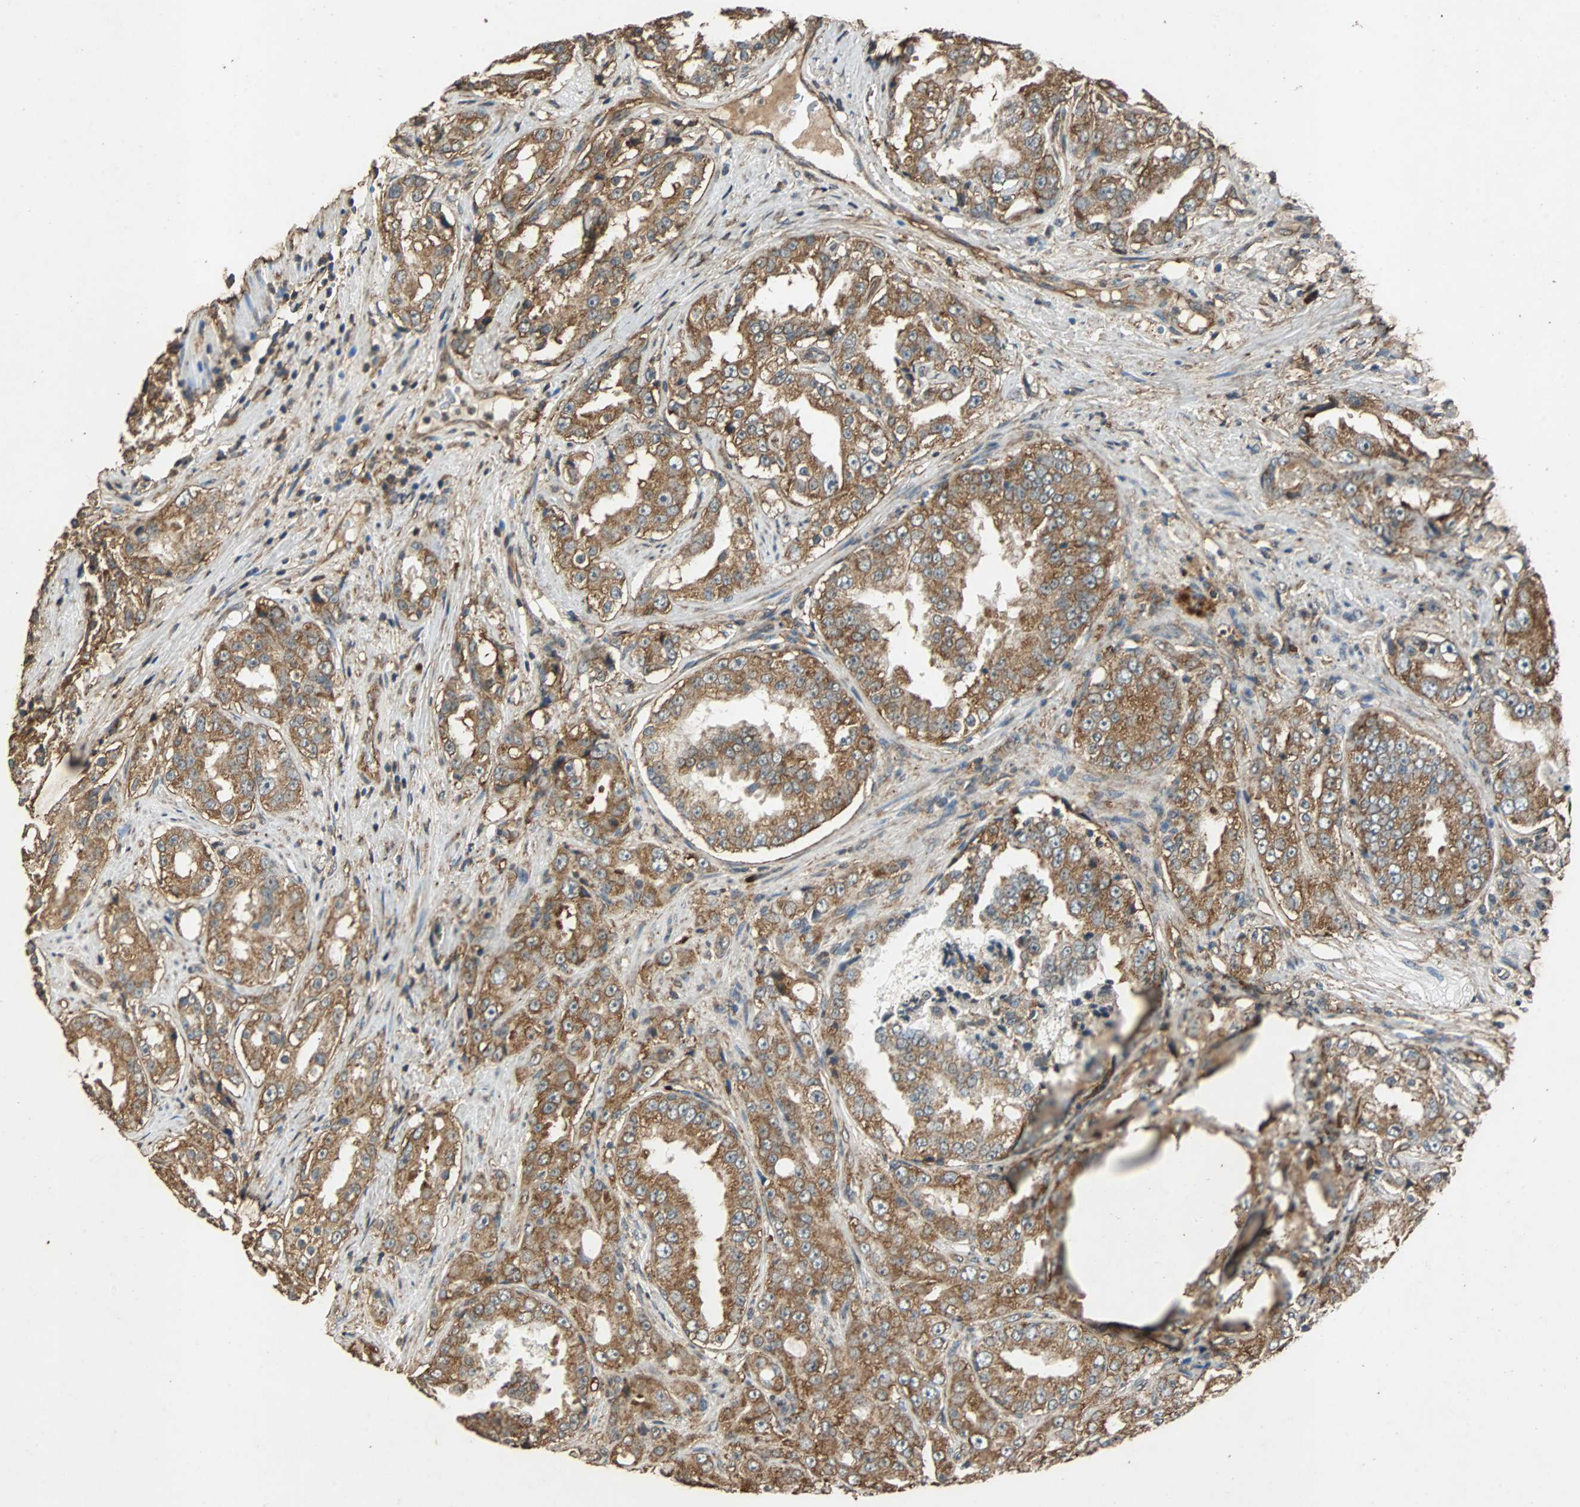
{"staining": {"intensity": "moderate", "quantity": ">75%", "location": "cytoplasmic/membranous"}, "tissue": "prostate cancer", "cell_type": "Tumor cells", "image_type": "cancer", "snomed": [{"axis": "morphology", "description": "Adenocarcinoma, High grade"}, {"axis": "topography", "description": "Prostate"}], "caption": "Protein expression analysis of high-grade adenocarcinoma (prostate) exhibits moderate cytoplasmic/membranous staining in approximately >75% of tumor cells.", "gene": "NAA10", "patient": {"sex": "male", "age": 73}}